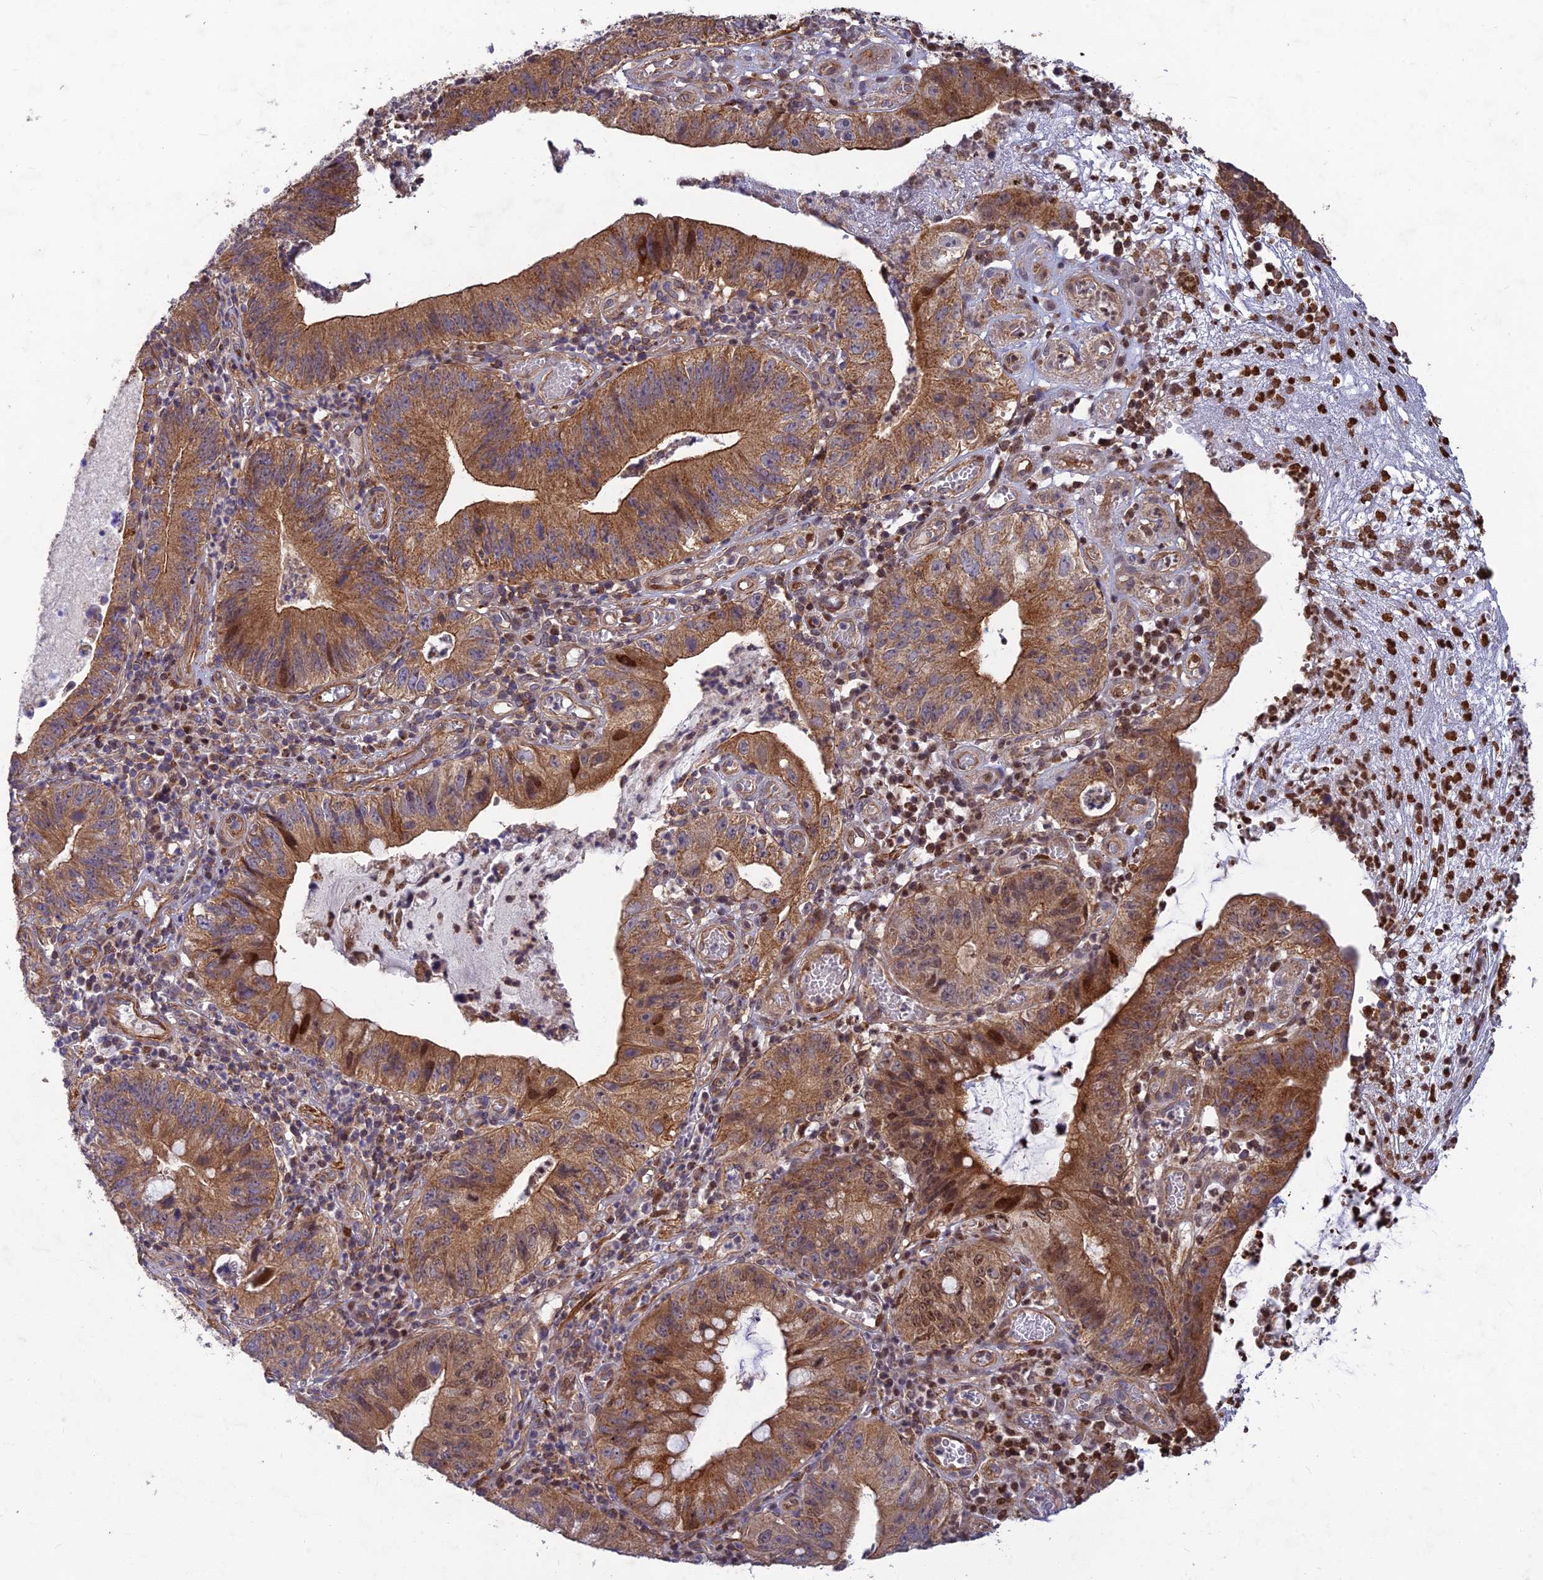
{"staining": {"intensity": "moderate", "quantity": ">75%", "location": "cytoplasmic/membranous,nuclear"}, "tissue": "stomach cancer", "cell_type": "Tumor cells", "image_type": "cancer", "snomed": [{"axis": "morphology", "description": "Adenocarcinoma, NOS"}, {"axis": "topography", "description": "Stomach"}], "caption": "High-power microscopy captured an immunohistochemistry image of stomach cancer, revealing moderate cytoplasmic/membranous and nuclear expression in about >75% of tumor cells.", "gene": "RELCH", "patient": {"sex": "male", "age": 59}}